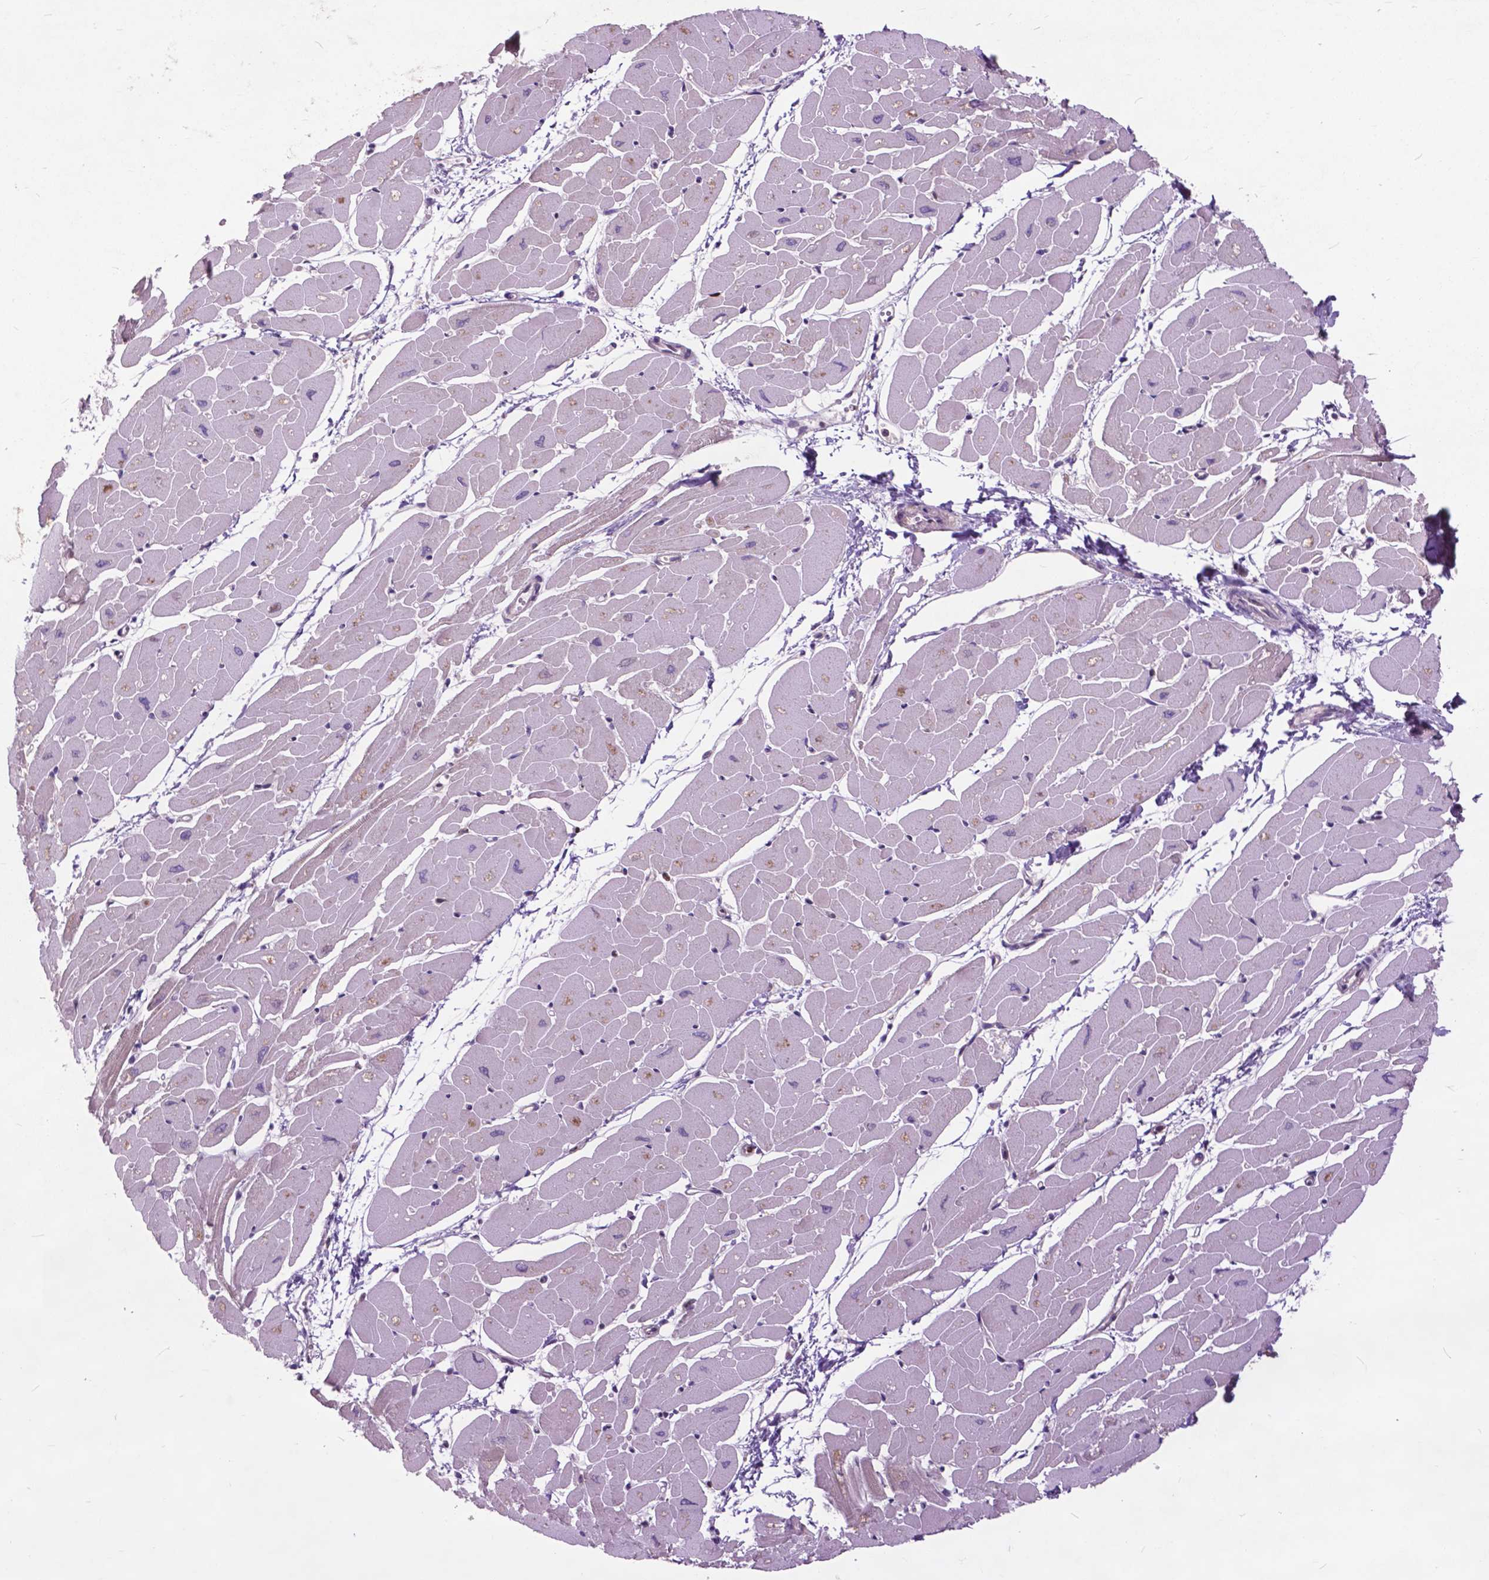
{"staining": {"intensity": "weak", "quantity": ">75%", "location": "cytoplasmic/membranous"}, "tissue": "heart muscle", "cell_type": "Cardiomyocytes", "image_type": "normal", "snomed": [{"axis": "morphology", "description": "Normal tissue, NOS"}, {"axis": "topography", "description": "Heart"}], "caption": "This photomicrograph reveals normal heart muscle stained with immunohistochemistry (IHC) to label a protein in brown. The cytoplasmic/membranous of cardiomyocytes show weak positivity for the protein. Nuclei are counter-stained blue.", "gene": "ARAF", "patient": {"sex": "male", "age": 57}}